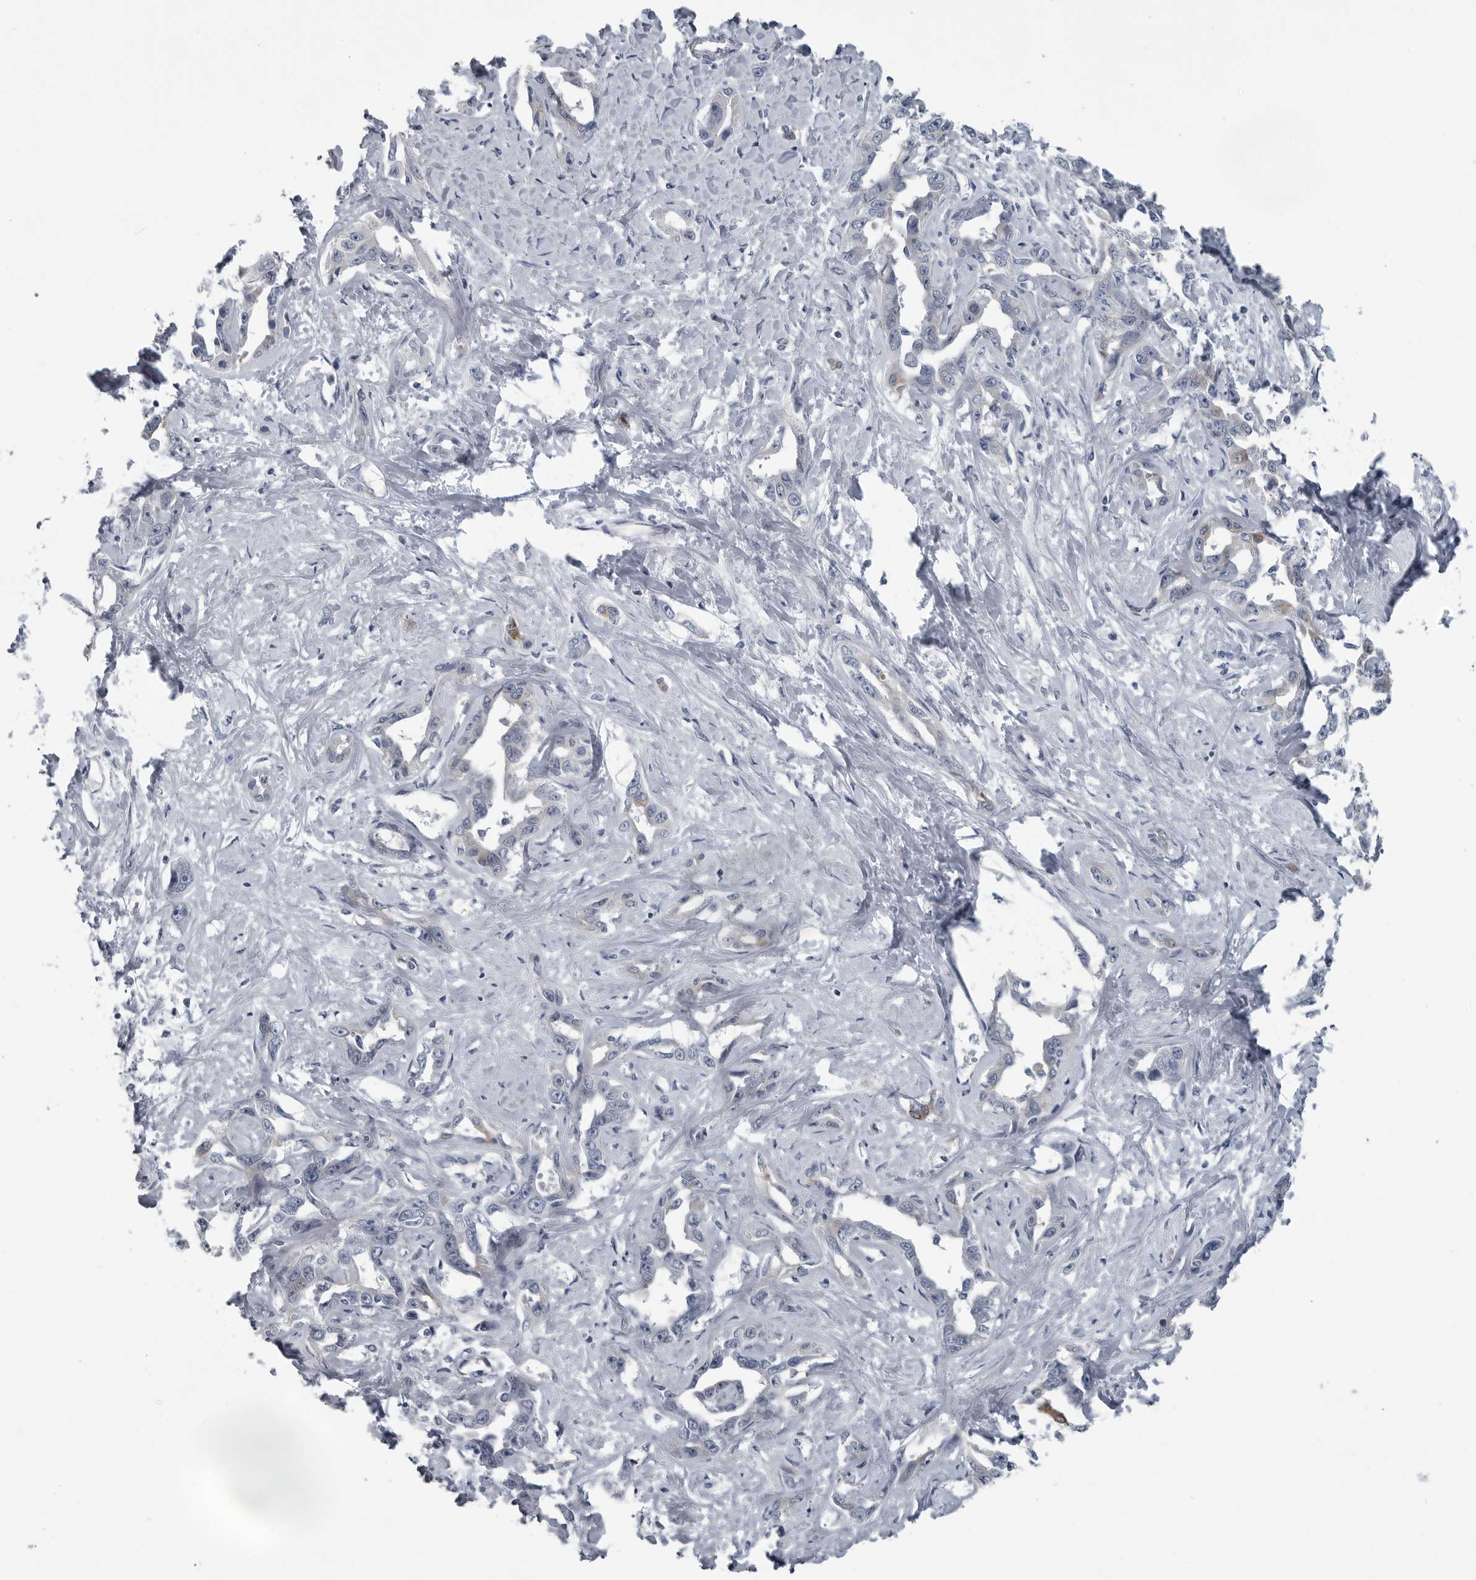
{"staining": {"intensity": "negative", "quantity": "none", "location": "none"}, "tissue": "liver cancer", "cell_type": "Tumor cells", "image_type": "cancer", "snomed": [{"axis": "morphology", "description": "Cholangiocarcinoma"}, {"axis": "topography", "description": "Liver"}], "caption": "Tumor cells are negative for brown protein staining in liver cancer.", "gene": "MYOC", "patient": {"sex": "male", "age": 59}}